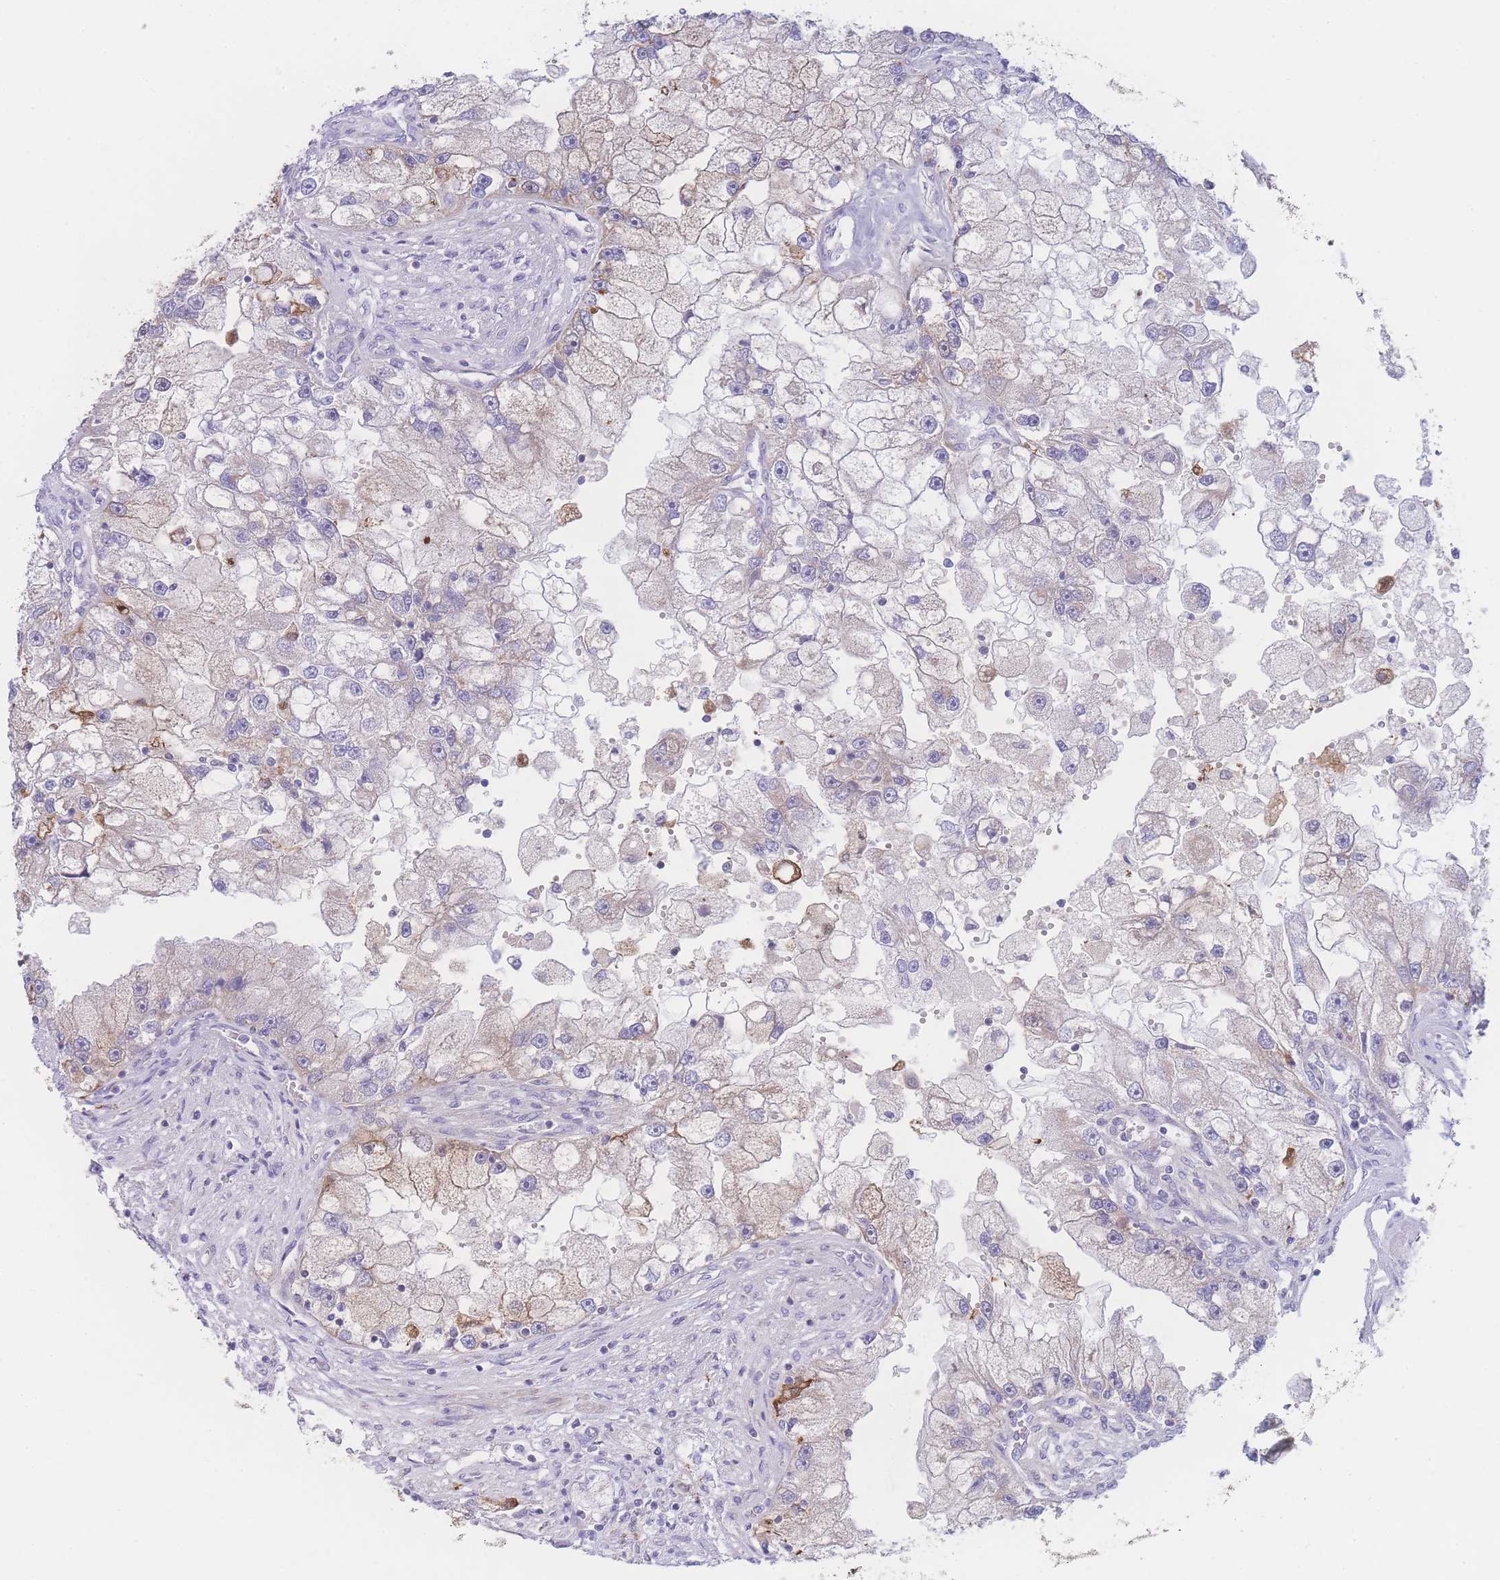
{"staining": {"intensity": "moderate", "quantity": "<25%", "location": "cytoplasmic/membranous"}, "tissue": "renal cancer", "cell_type": "Tumor cells", "image_type": "cancer", "snomed": [{"axis": "morphology", "description": "Adenocarcinoma, NOS"}, {"axis": "topography", "description": "Kidney"}], "caption": "This is an image of immunohistochemistry (IHC) staining of adenocarcinoma (renal), which shows moderate expression in the cytoplasmic/membranous of tumor cells.", "gene": "NBEAL1", "patient": {"sex": "male", "age": 63}}